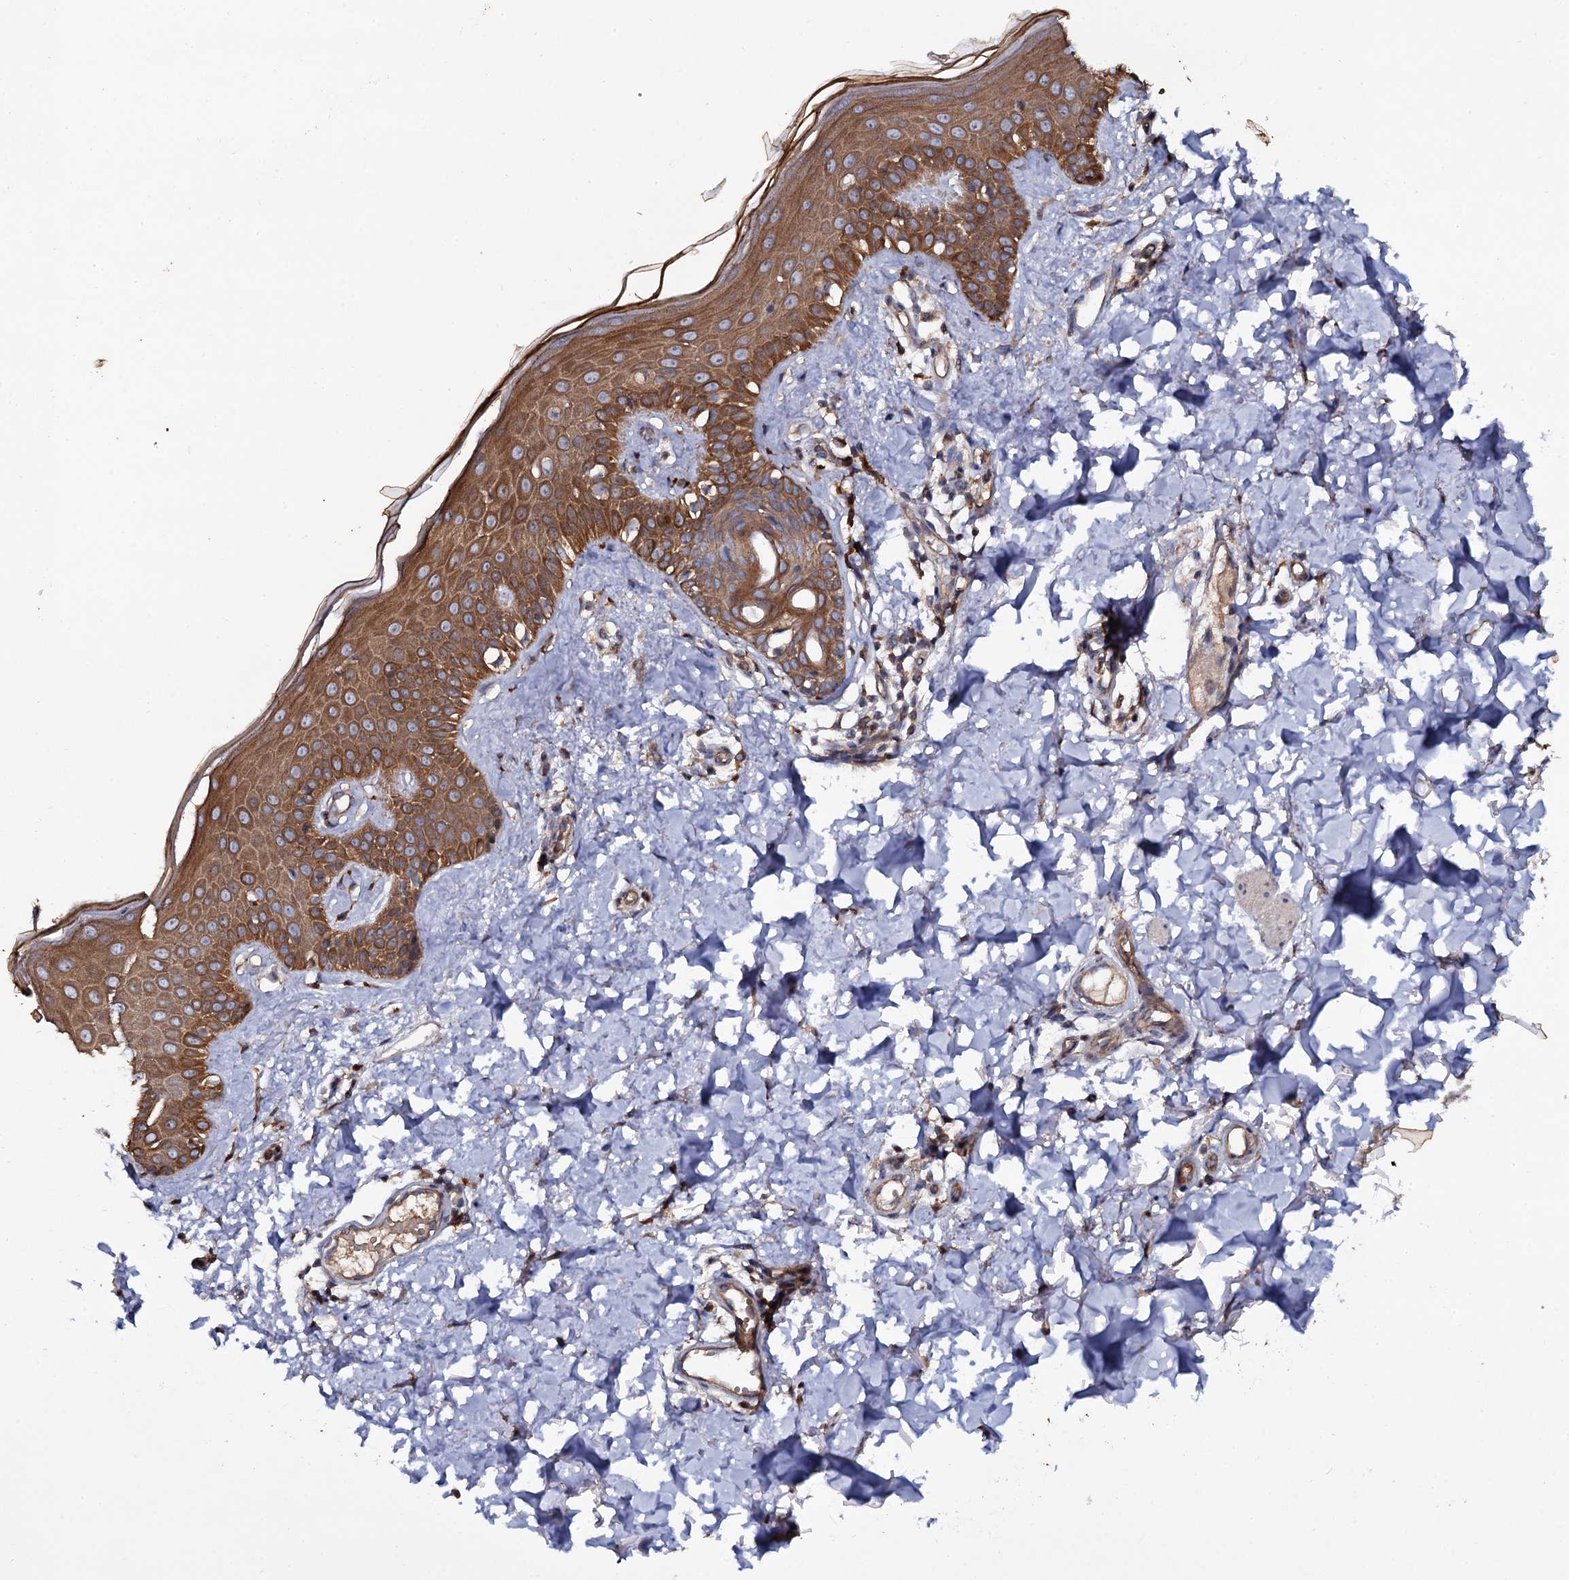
{"staining": {"intensity": "moderate", "quantity": ">75%", "location": "cytoplasmic/membranous"}, "tissue": "skin", "cell_type": "Fibroblasts", "image_type": "normal", "snomed": [{"axis": "morphology", "description": "Normal tissue, NOS"}, {"axis": "topography", "description": "Skin"}], "caption": "Protein positivity by immunohistochemistry displays moderate cytoplasmic/membranous expression in approximately >75% of fibroblasts in normal skin. The staining is performed using DAB brown chromogen to label protein expression. The nuclei are counter-stained blue using hematoxylin.", "gene": "TTC23", "patient": {"sex": "female", "age": 58}}